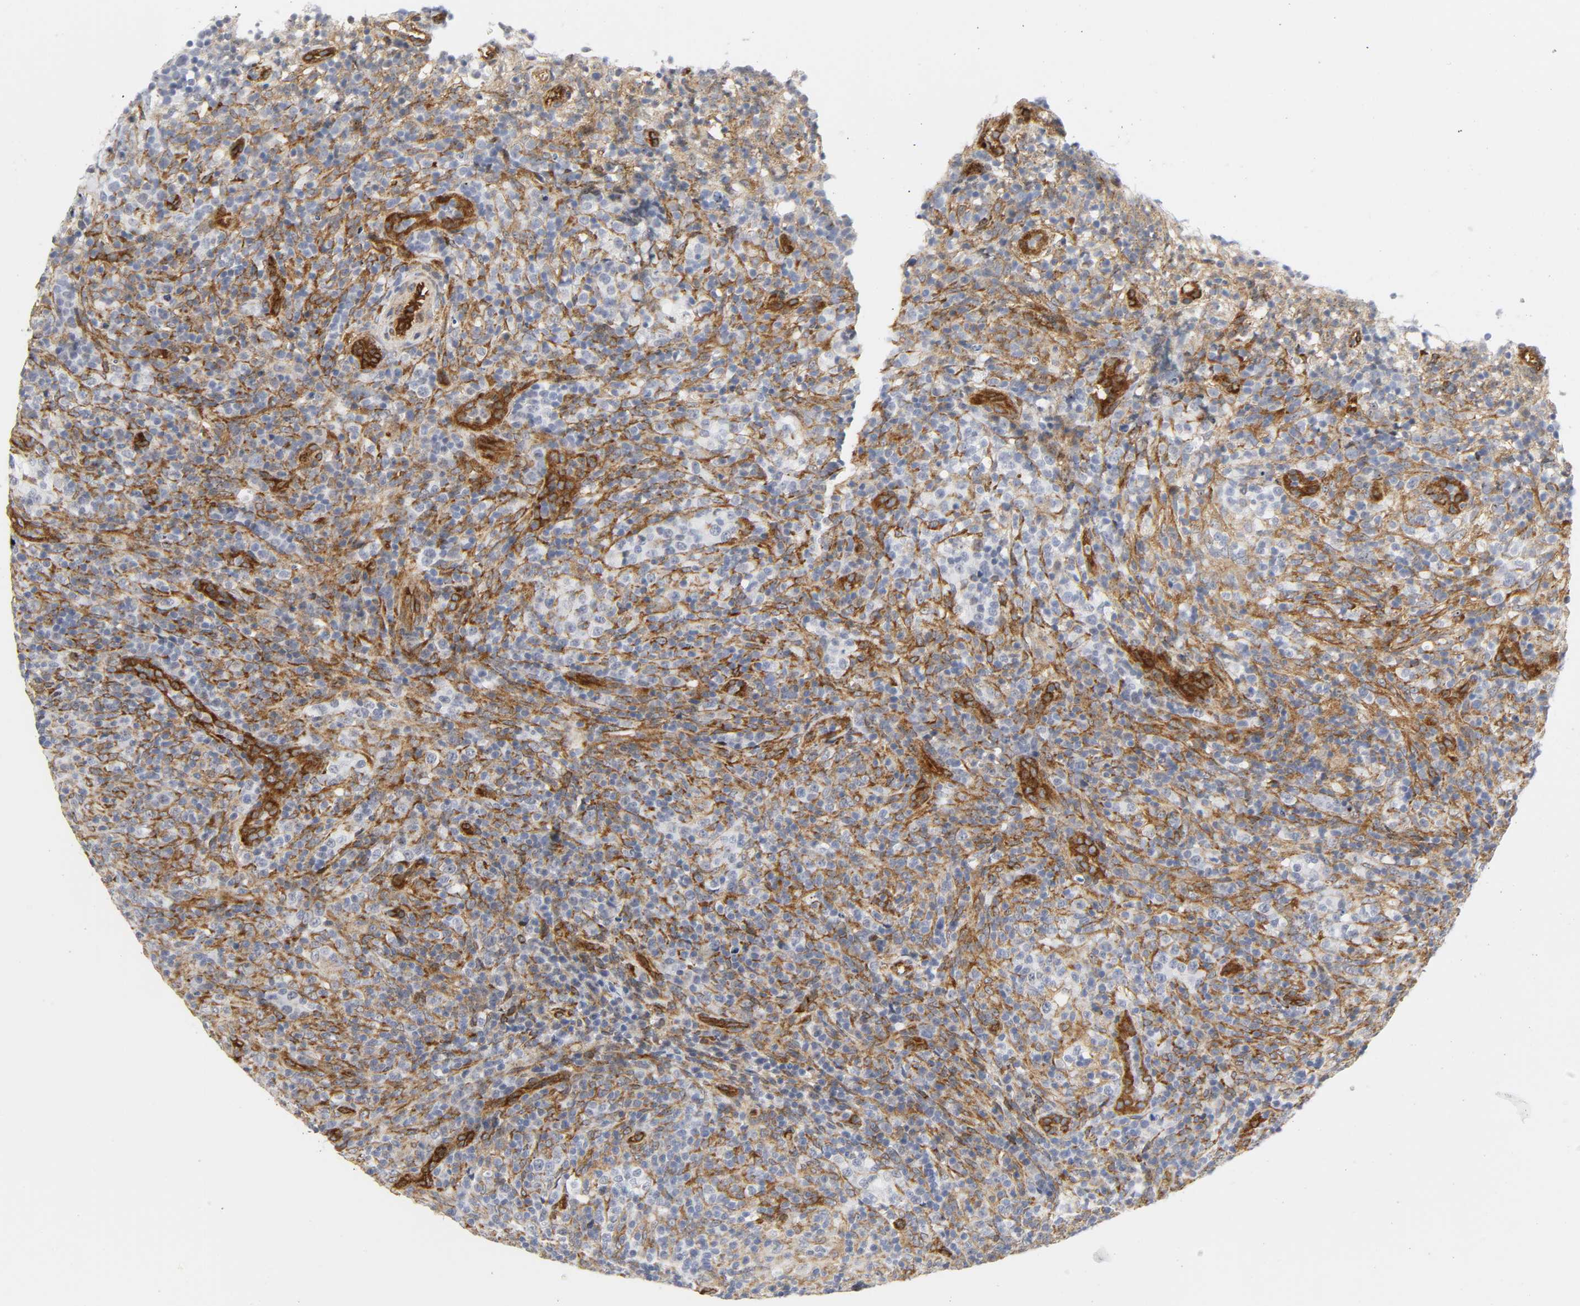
{"staining": {"intensity": "strong", "quantity": "25%-75%", "location": "cytoplasmic/membranous"}, "tissue": "lymphoma", "cell_type": "Tumor cells", "image_type": "cancer", "snomed": [{"axis": "morphology", "description": "Malignant lymphoma, non-Hodgkin's type, High grade"}, {"axis": "topography", "description": "Lymph node"}], "caption": "Protein positivity by immunohistochemistry (IHC) shows strong cytoplasmic/membranous staining in about 25%-75% of tumor cells in high-grade malignant lymphoma, non-Hodgkin's type.", "gene": "DOCK1", "patient": {"sex": "female", "age": 76}}